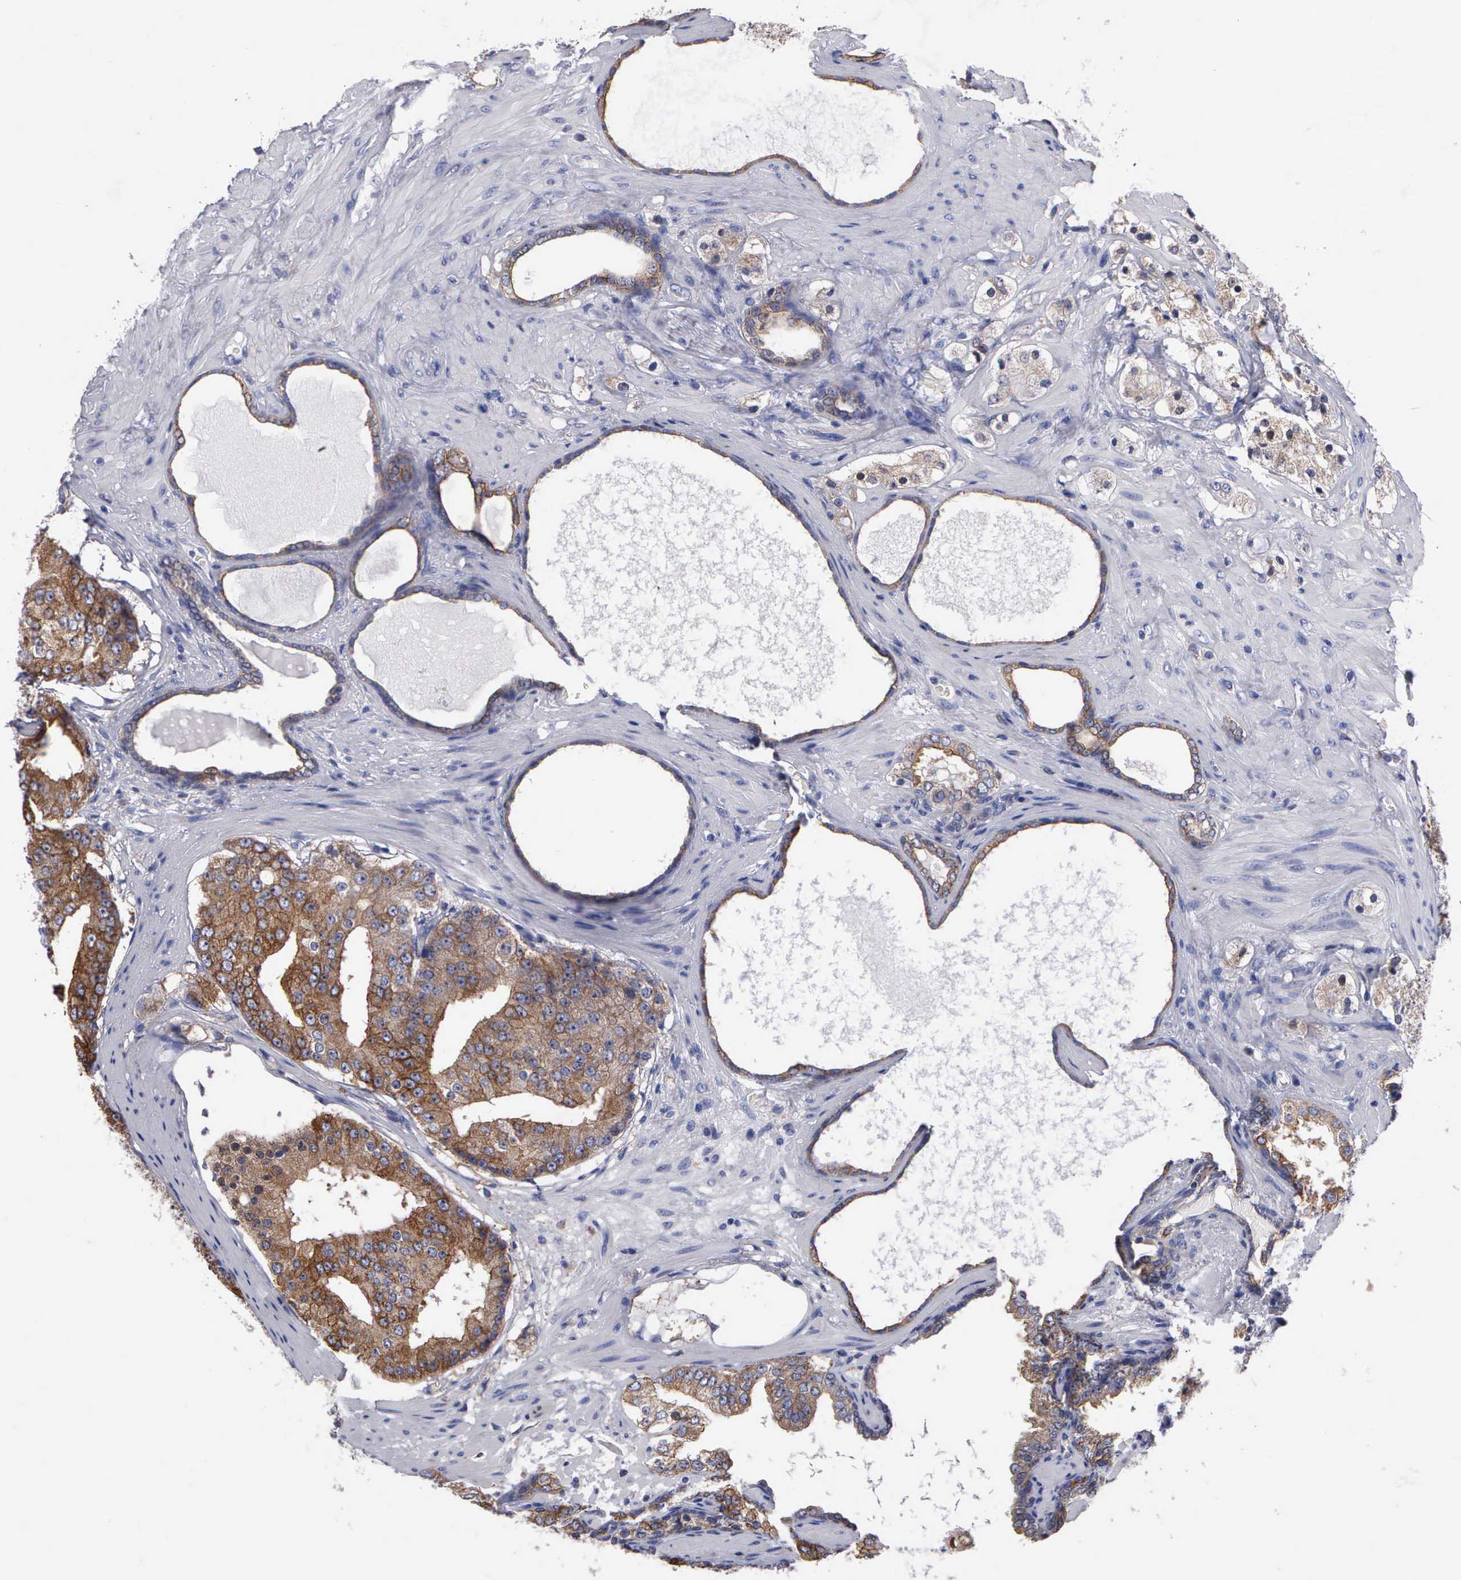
{"staining": {"intensity": "strong", "quantity": ">75%", "location": "cytoplasmic/membranous"}, "tissue": "prostate cancer", "cell_type": "Tumor cells", "image_type": "cancer", "snomed": [{"axis": "morphology", "description": "Adenocarcinoma, High grade"}, {"axis": "topography", "description": "Prostate"}], "caption": "A high-resolution photomicrograph shows IHC staining of adenocarcinoma (high-grade) (prostate), which exhibits strong cytoplasmic/membranous staining in about >75% of tumor cells.", "gene": "PTGS2", "patient": {"sex": "male", "age": 68}}